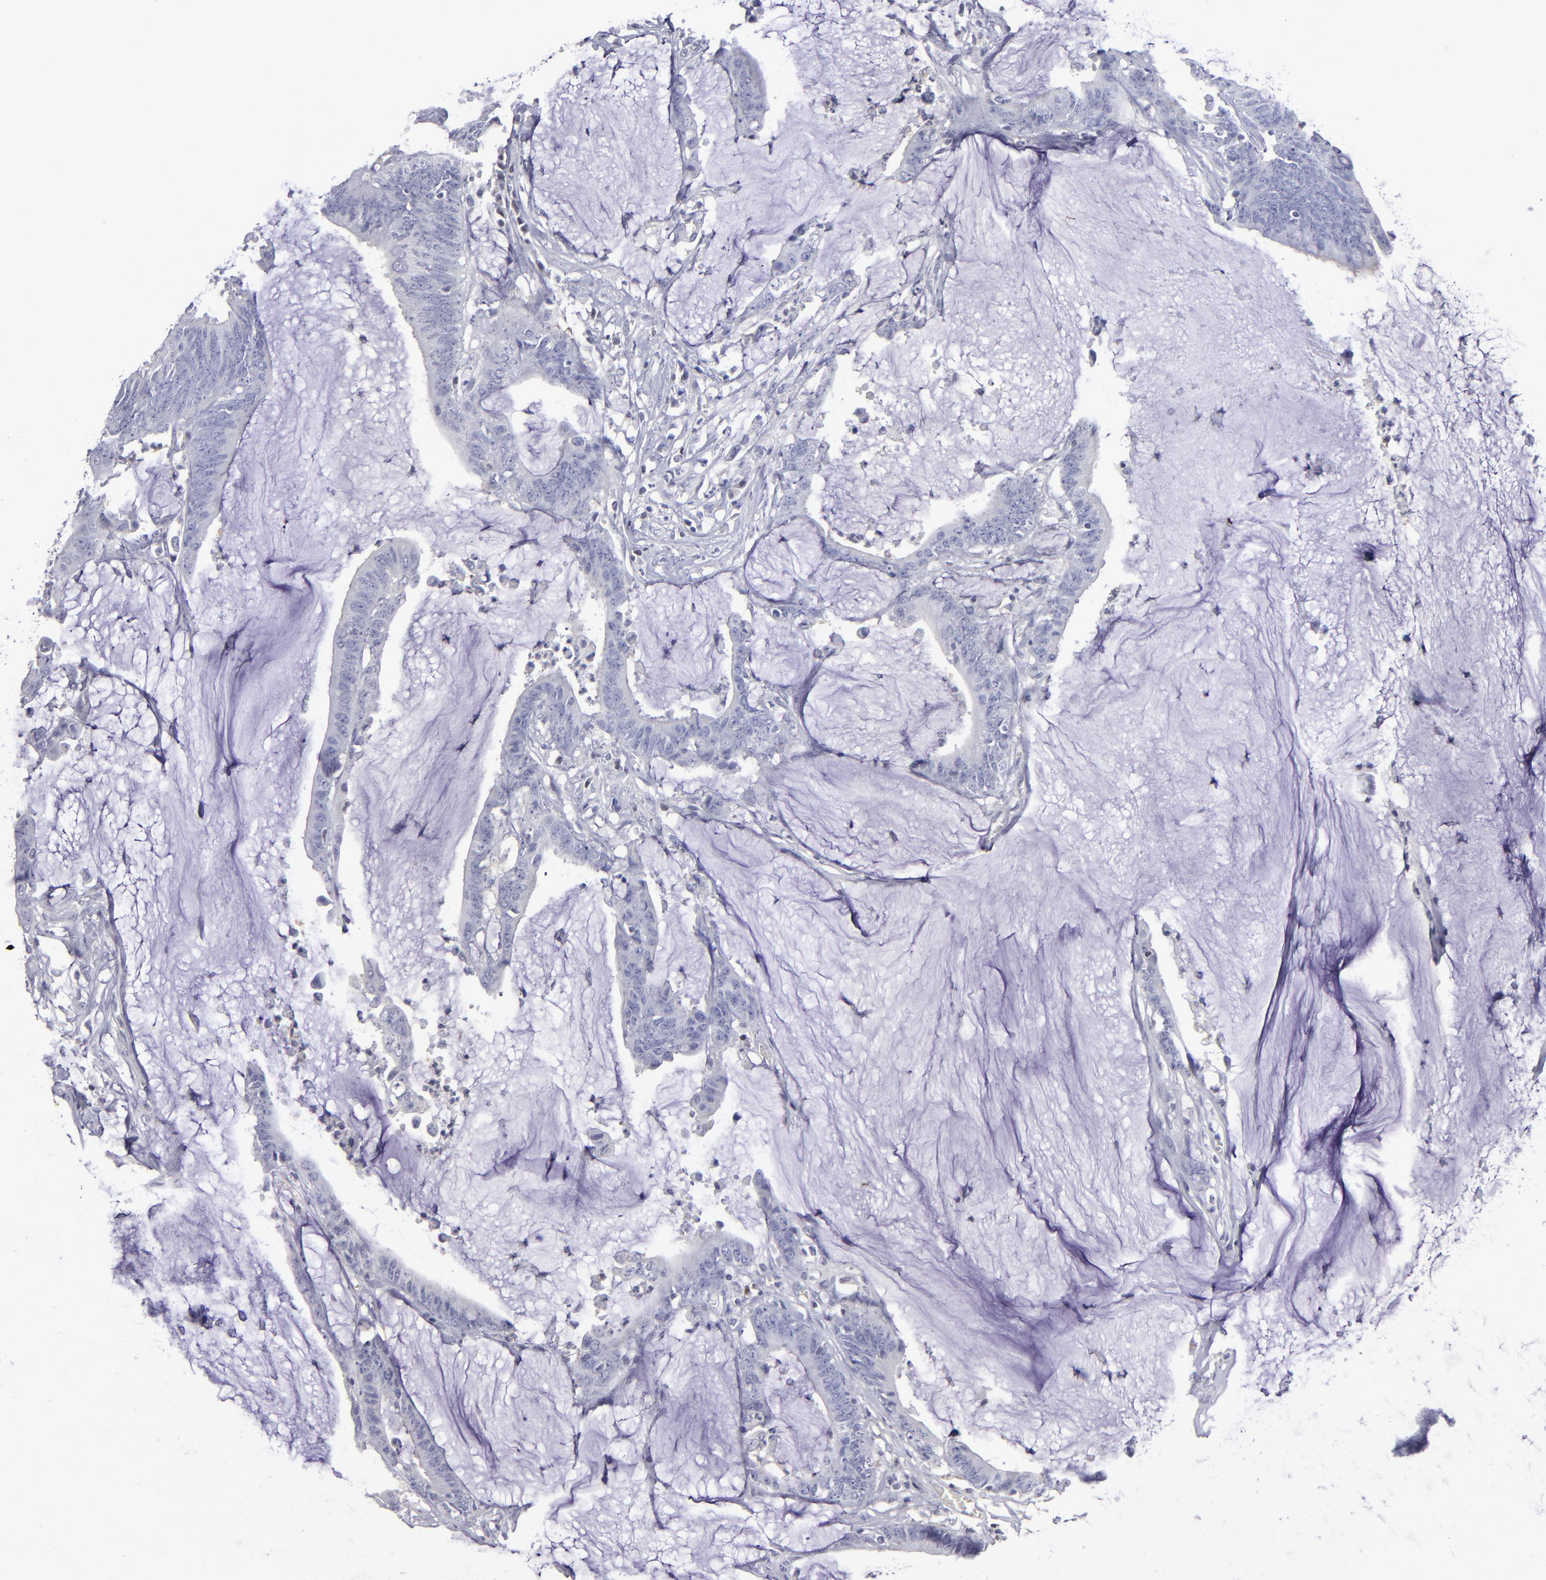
{"staining": {"intensity": "negative", "quantity": "none", "location": "none"}, "tissue": "colorectal cancer", "cell_type": "Tumor cells", "image_type": "cancer", "snomed": [{"axis": "morphology", "description": "Adenocarcinoma, NOS"}, {"axis": "topography", "description": "Rectum"}], "caption": "This is an immunohistochemistry histopathology image of colorectal cancer (adenocarcinoma). There is no staining in tumor cells.", "gene": "MGMT", "patient": {"sex": "female", "age": 66}}